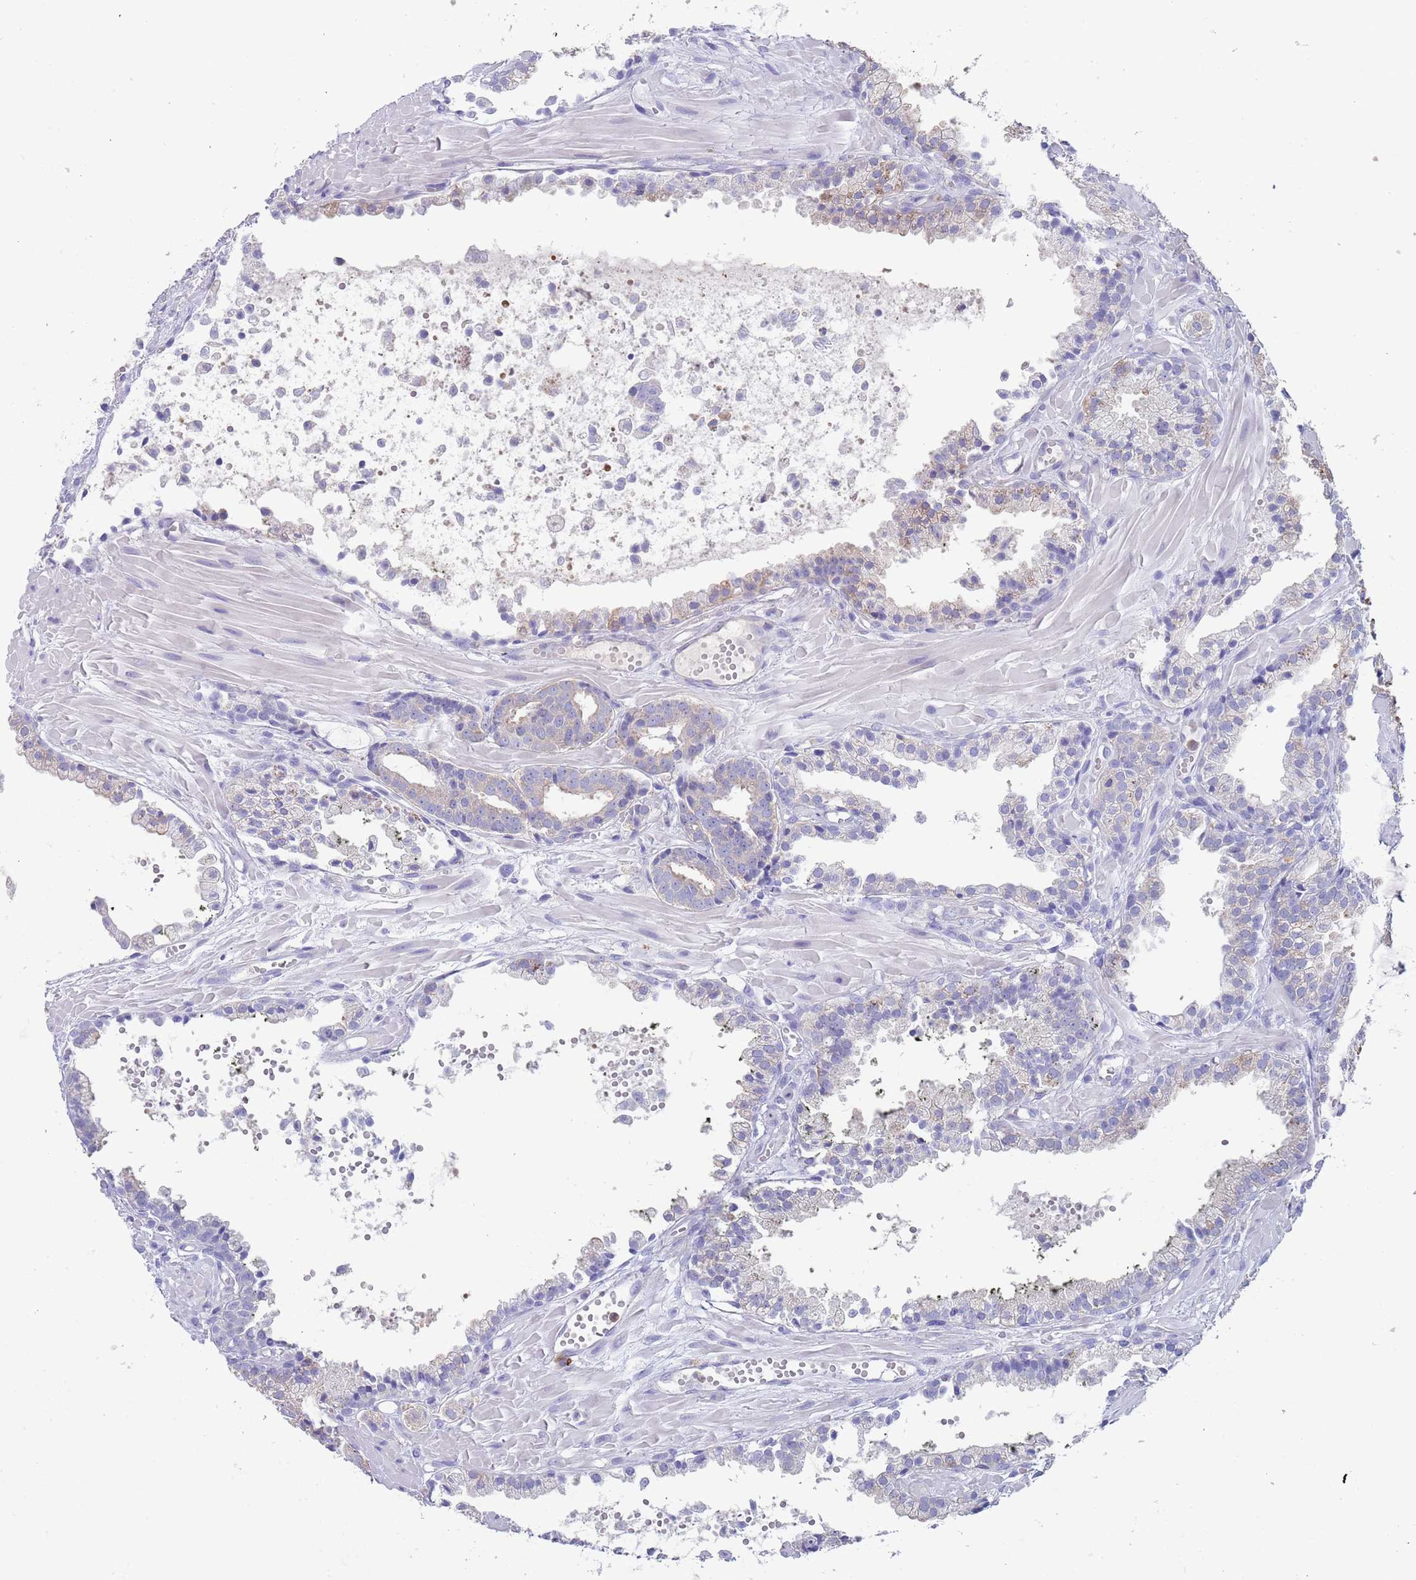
{"staining": {"intensity": "moderate", "quantity": "<25%", "location": "cytoplasmic/membranous"}, "tissue": "prostate cancer", "cell_type": "Tumor cells", "image_type": "cancer", "snomed": [{"axis": "morphology", "description": "Adenocarcinoma, High grade"}, {"axis": "topography", "description": "Prostate"}], "caption": "There is low levels of moderate cytoplasmic/membranous expression in tumor cells of prostate high-grade adenocarcinoma, as demonstrated by immunohistochemical staining (brown color).", "gene": "TYW1", "patient": {"sex": "male", "age": 71}}